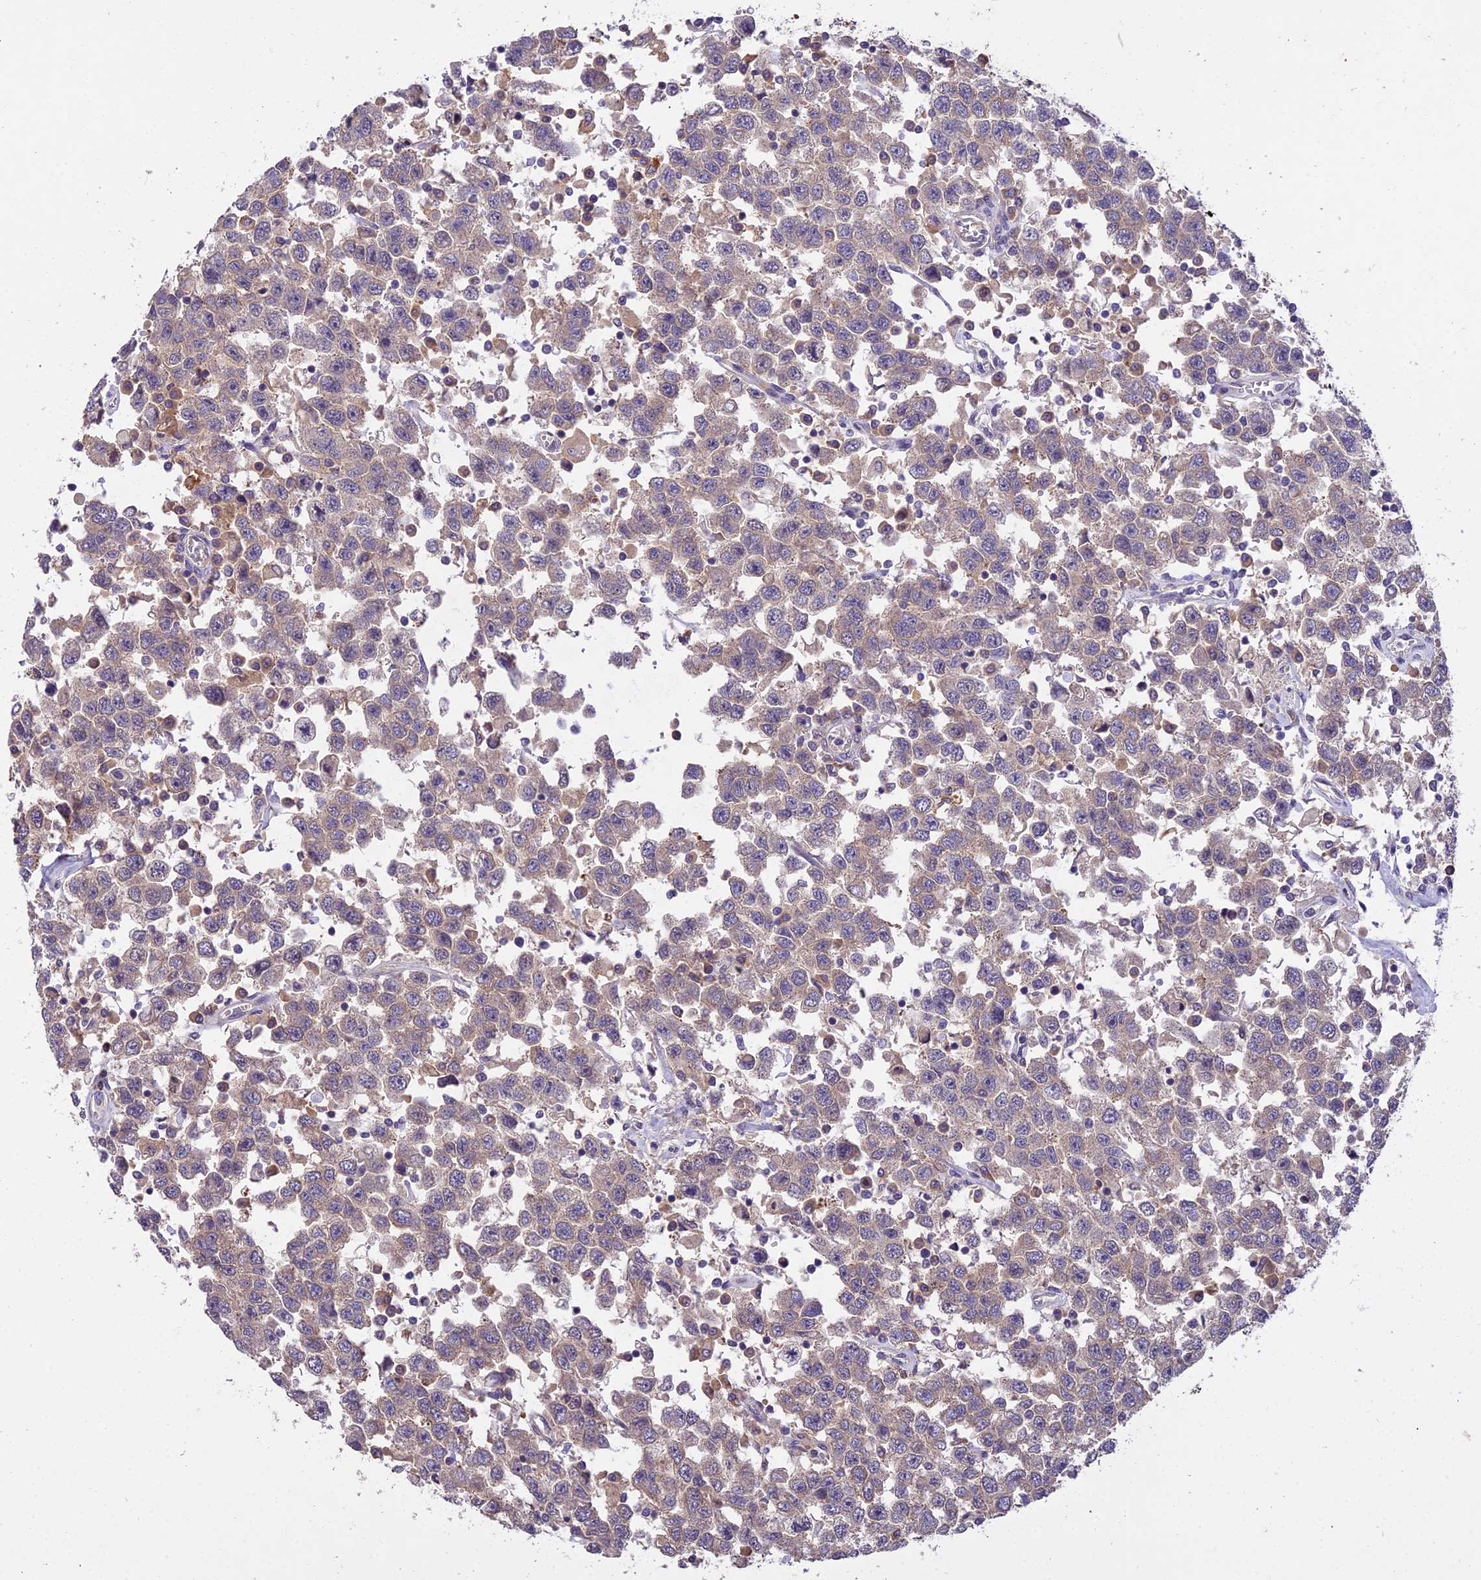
{"staining": {"intensity": "weak", "quantity": "<25%", "location": "cytoplasmic/membranous"}, "tissue": "testis cancer", "cell_type": "Tumor cells", "image_type": "cancer", "snomed": [{"axis": "morphology", "description": "Seminoma, NOS"}, {"axis": "topography", "description": "Testis"}], "caption": "High power microscopy image of an immunohistochemistry histopathology image of seminoma (testis), revealing no significant expression in tumor cells. (DAB IHC visualized using brightfield microscopy, high magnification).", "gene": "CENPL", "patient": {"sex": "male", "age": 41}}